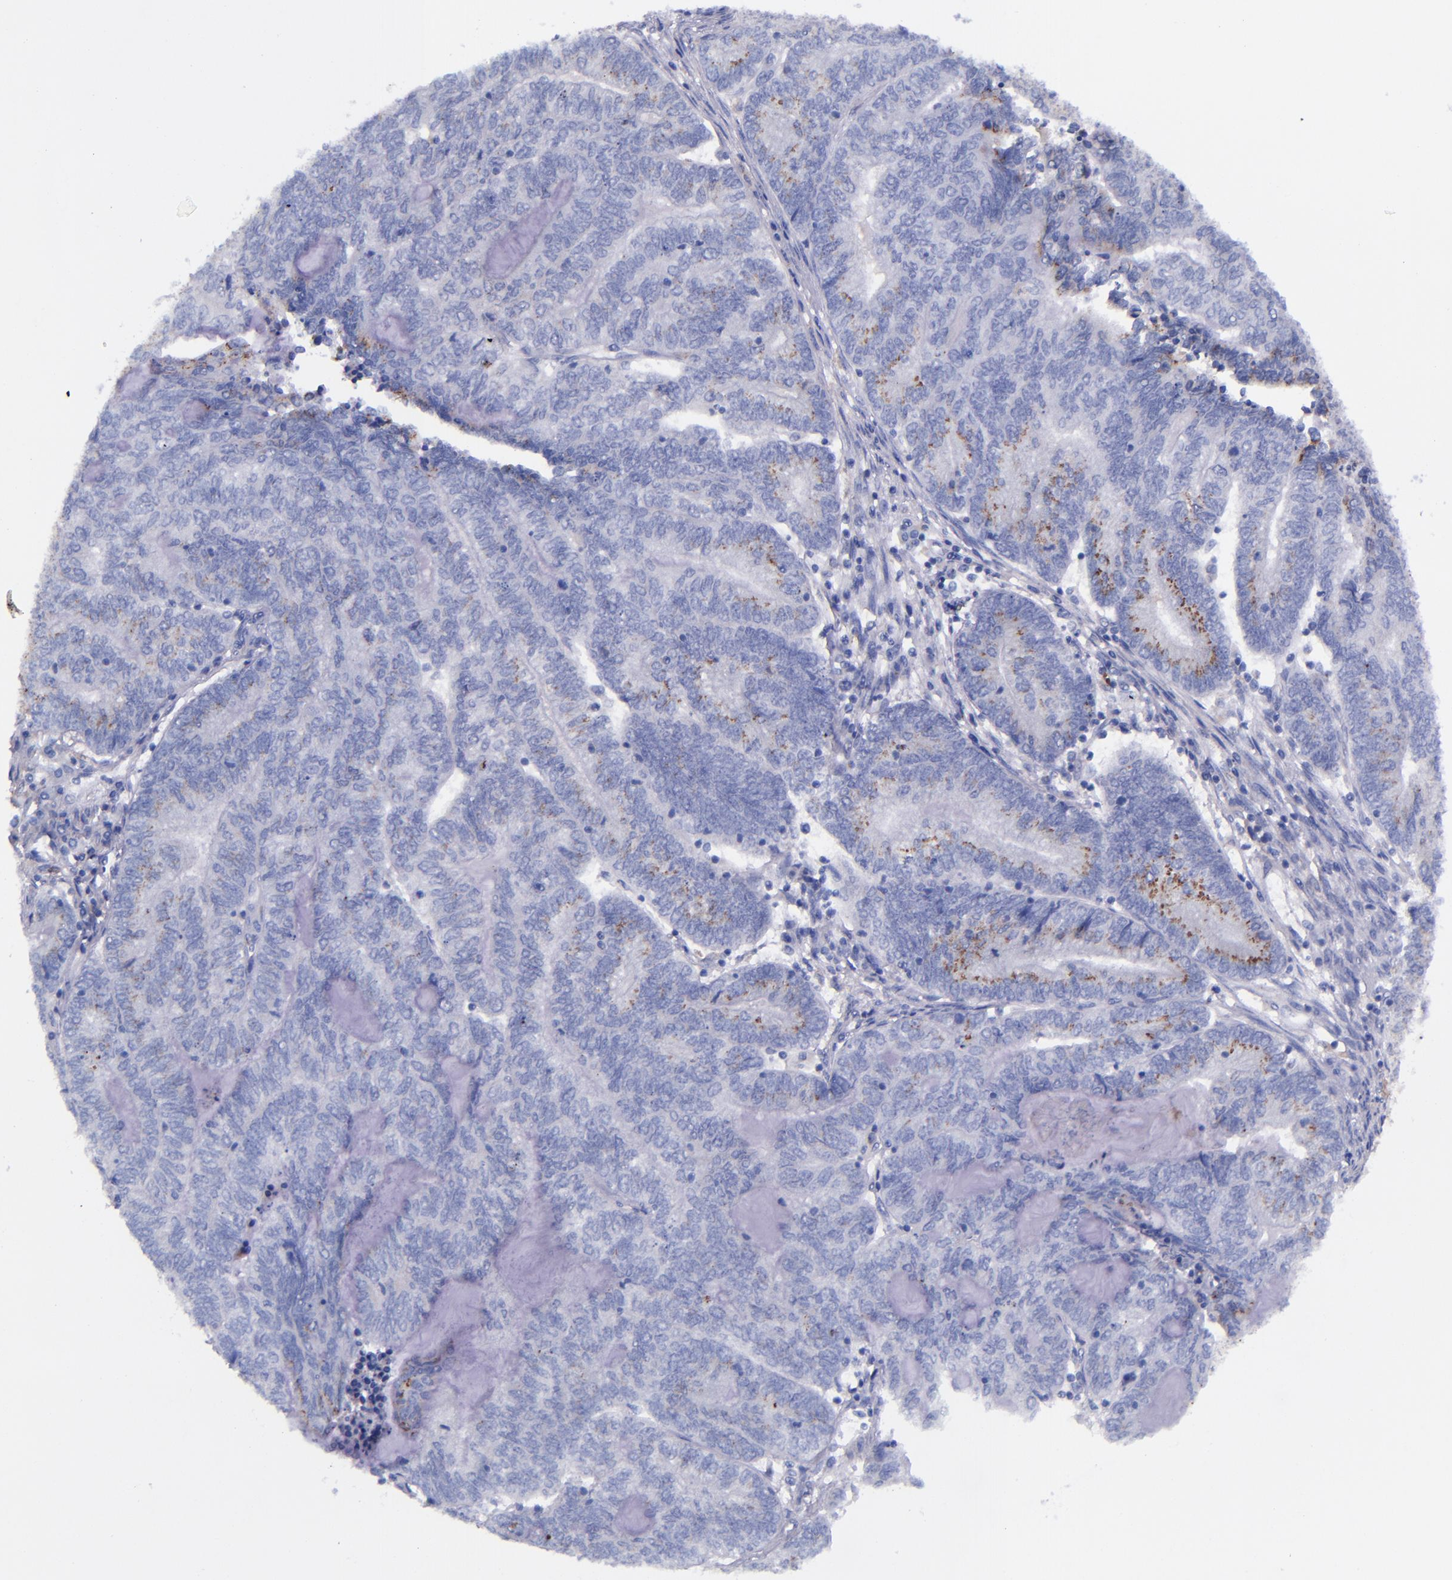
{"staining": {"intensity": "negative", "quantity": "none", "location": "none"}, "tissue": "endometrial cancer", "cell_type": "Tumor cells", "image_type": "cancer", "snomed": [{"axis": "morphology", "description": "Adenocarcinoma, NOS"}, {"axis": "topography", "description": "Uterus"}, {"axis": "topography", "description": "Endometrium"}], "caption": "A high-resolution photomicrograph shows immunohistochemistry (IHC) staining of endometrial adenocarcinoma, which displays no significant expression in tumor cells.", "gene": "IVL", "patient": {"sex": "female", "age": 70}}